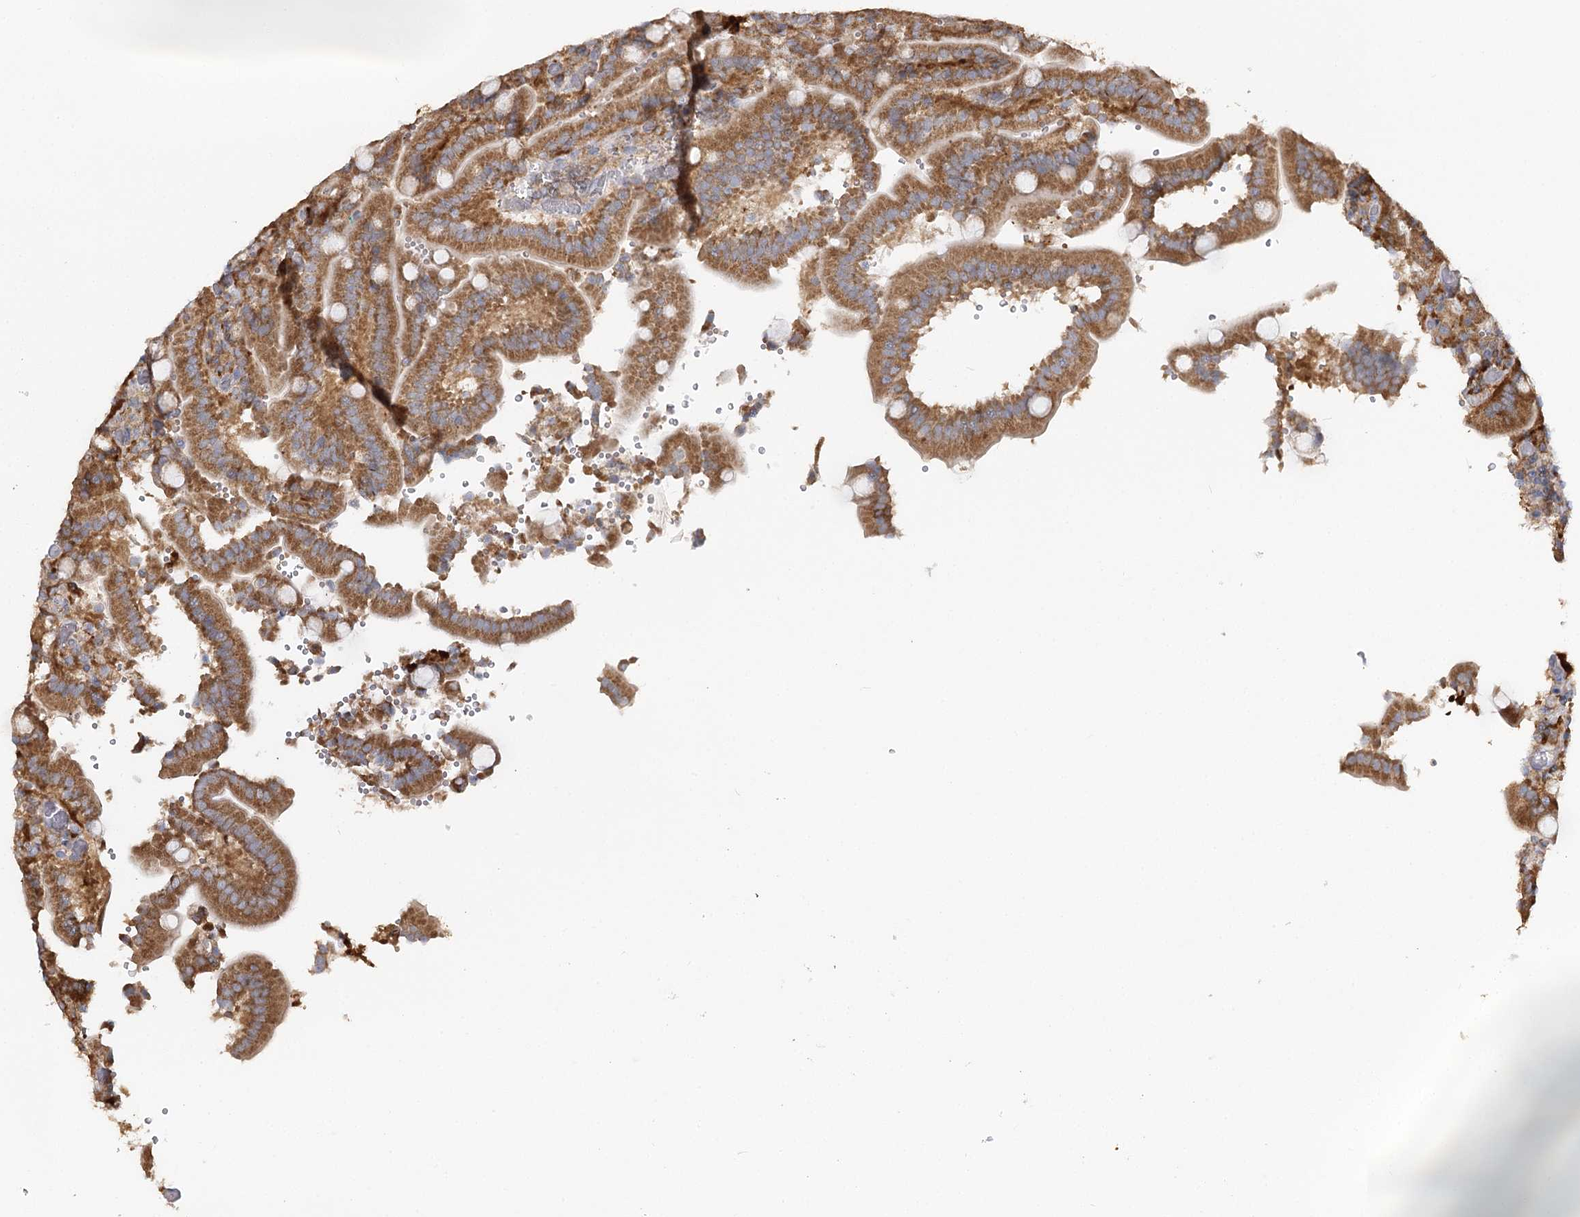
{"staining": {"intensity": "moderate", "quantity": ">75%", "location": "cytoplasmic/membranous"}, "tissue": "duodenum", "cell_type": "Glandular cells", "image_type": "normal", "snomed": [{"axis": "morphology", "description": "Normal tissue, NOS"}, {"axis": "topography", "description": "Duodenum"}], "caption": "A photomicrograph showing moderate cytoplasmic/membranous staining in approximately >75% of glandular cells in benign duodenum, as visualized by brown immunohistochemical staining.", "gene": "SEC24B", "patient": {"sex": "female", "age": 62}}